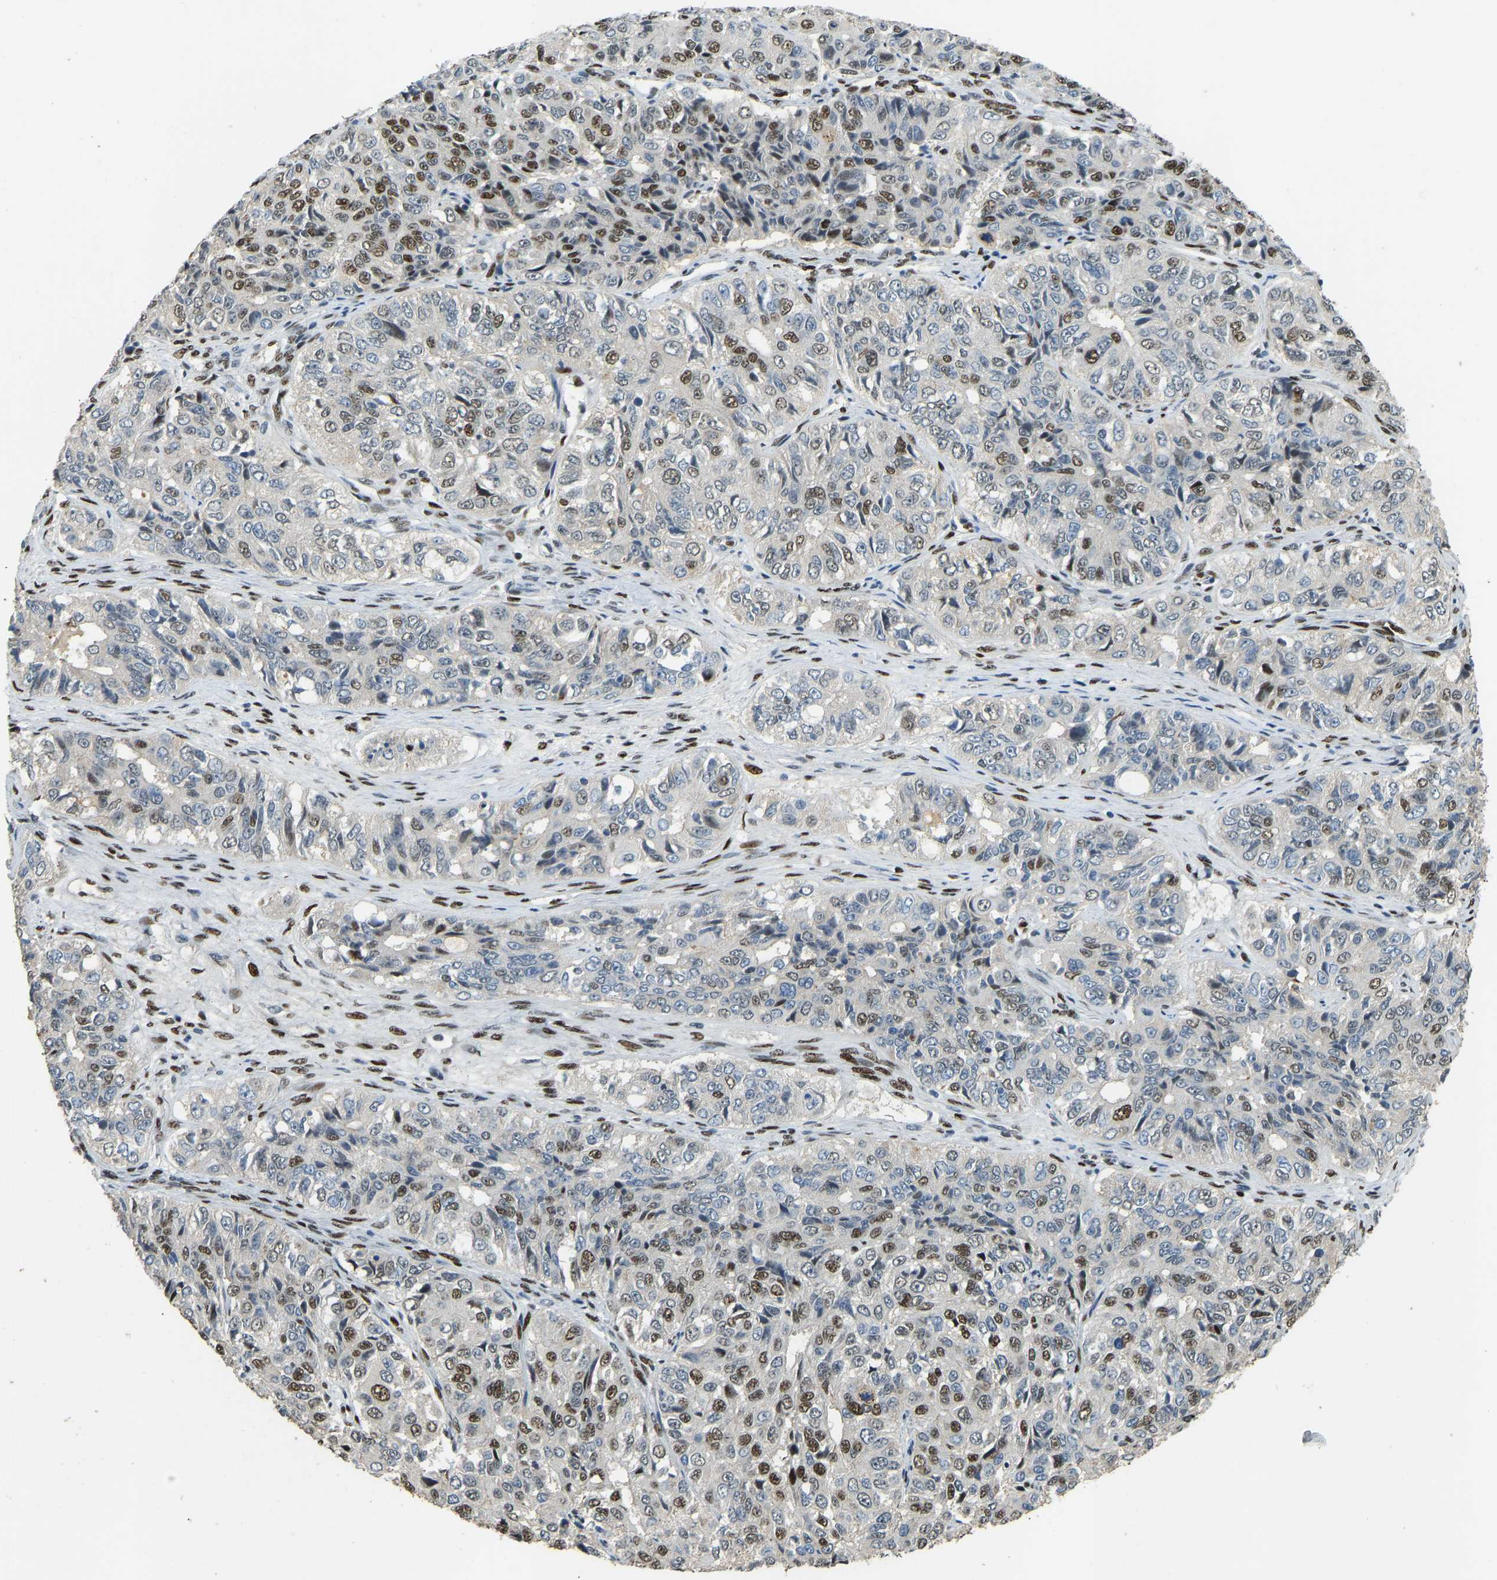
{"staining": {"intensity": "moderate", "quantity": "25%-75%", "location": "nuclear"}, "tissue": "ovarian cancer", "cell_type": "Tumor cells", "image_type": "cancer", "snomed": [{"axis": "morphology", "description": "Carcinoma, endometroid"}, {"axis": "topography", "description": "Ovary"}], "caption": "Protein expression analysis of ovarian cancer (endometroid carcinoma) reveals moderate nuclear staining in about 25%-75% of tumor cells. (IHC, brightfield microscopy, high magnification).", "gene": "FOXK1", "patient": {"sex": "female", "age": 51}}